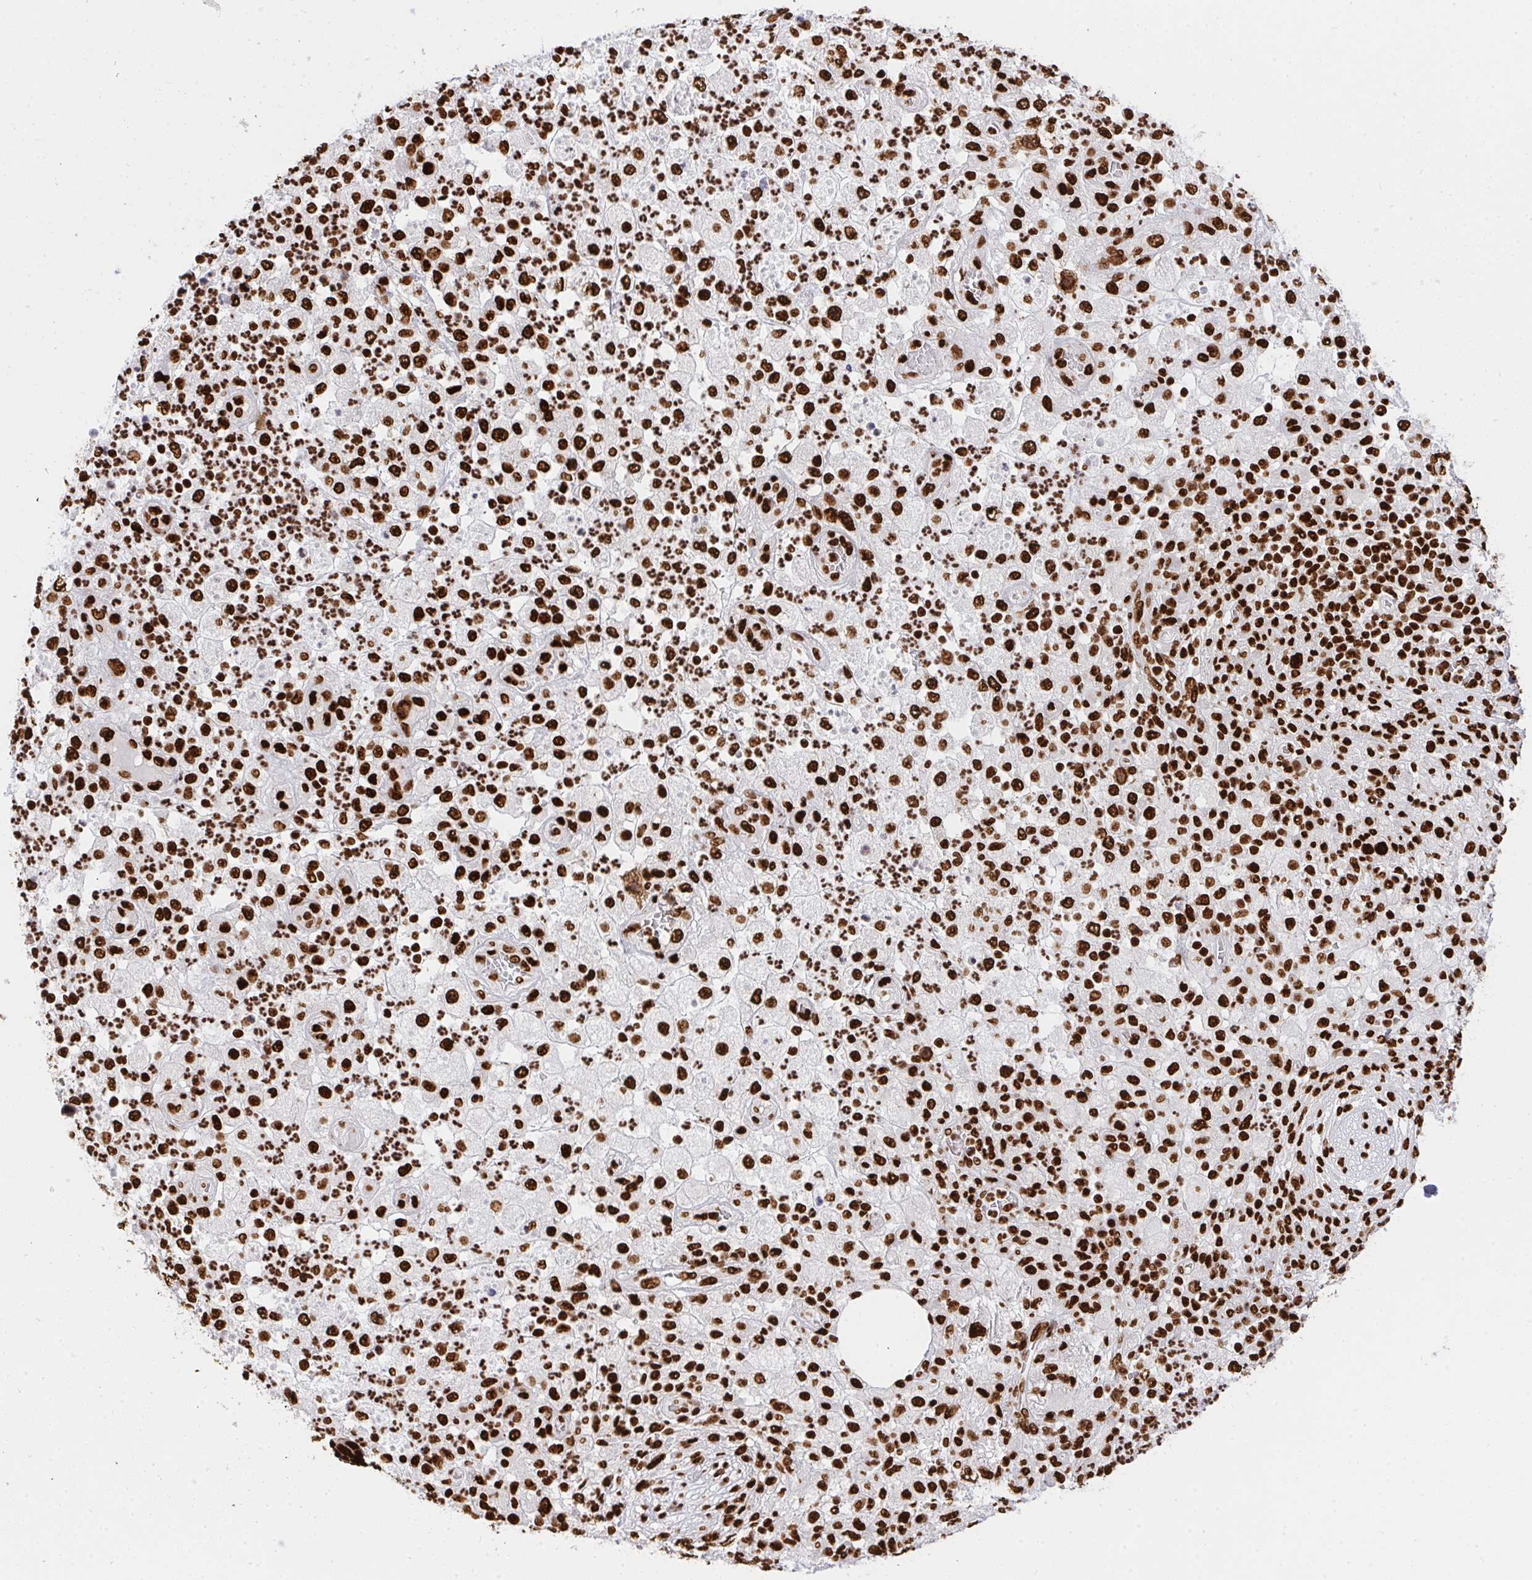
{"staining": {"intensity": "strong", "quantity": ">75%", "location": "nuclear"}, "tissue": "pancreatic cancer", "cell_type": "Tumor cells", "image_type": "cancer", "snomed": [{"axis": "morphology", "description": "Adenocarcinoma, NOS"}, {"axis": "topography", "description": "Pancreas"}], "caption": "IHC (DAB (3,3'-diaminobenzidine)) staining of adenocarcinoma (pancreatic) demonstrates strong nuclear protein expression in approximately >75% of tumor cells.", "gene": "HNRNPL", "patient": {"sex": "female", "age": 72}}